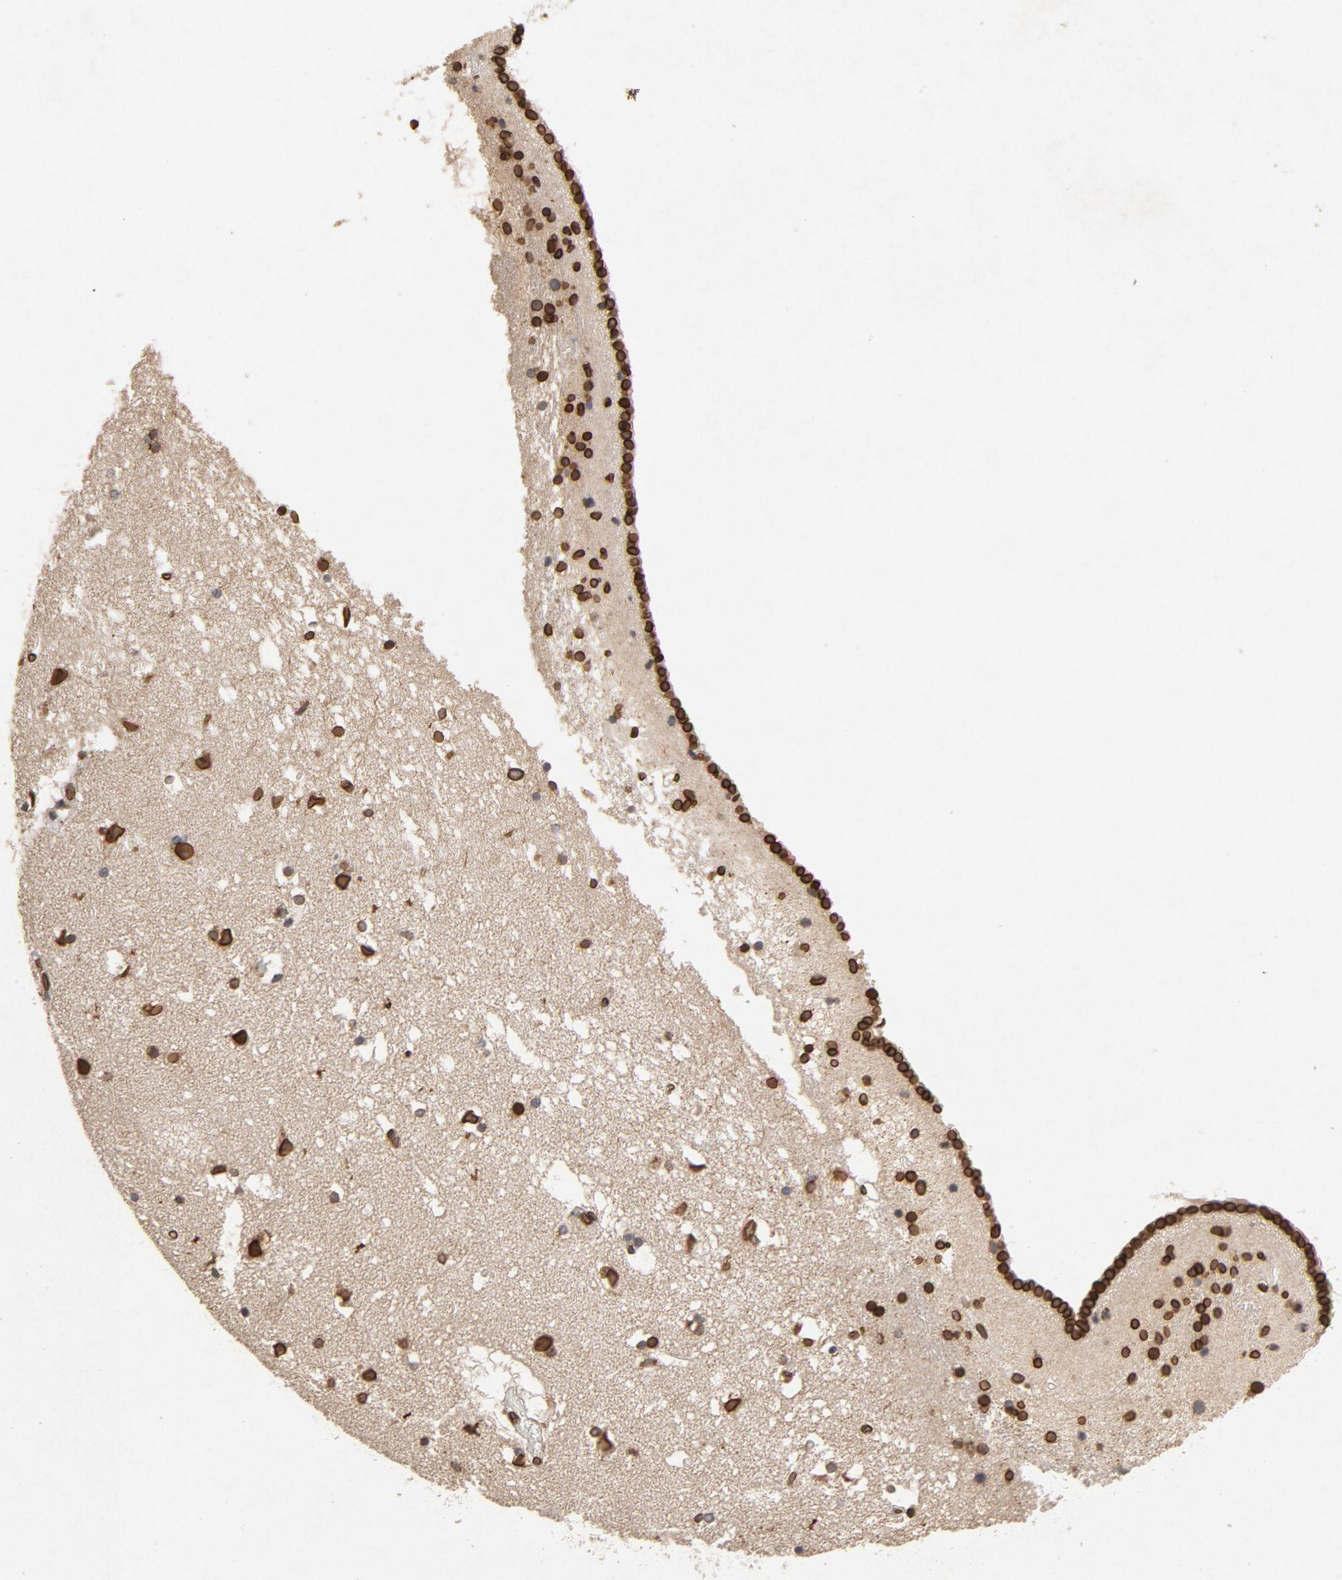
{"staining": {"intensity": "strong", "quantity": ">75%", "location": "cytoplasmic/membranous,nuclear"}, "tissue": "caudate", "cell_type": "Glial cells", "image_type": "normal", "snomed": [{"axis": "morphology", "description": "Normal tissue, NOS"}, {"axis": "topography", "description": "Lateral ventricle wall"}], "caption": "High-power microscopy captured an immunohistochemistry histopathology image of benign caudate, revealing strong cytoplasmic/membranous,nuclear positivity in about >75% of glial cells. (Brightfield microscopy of DAB IHC at high magnification).", "gene": "LMNA", "patient": {"sex": "male", "age": 45}}